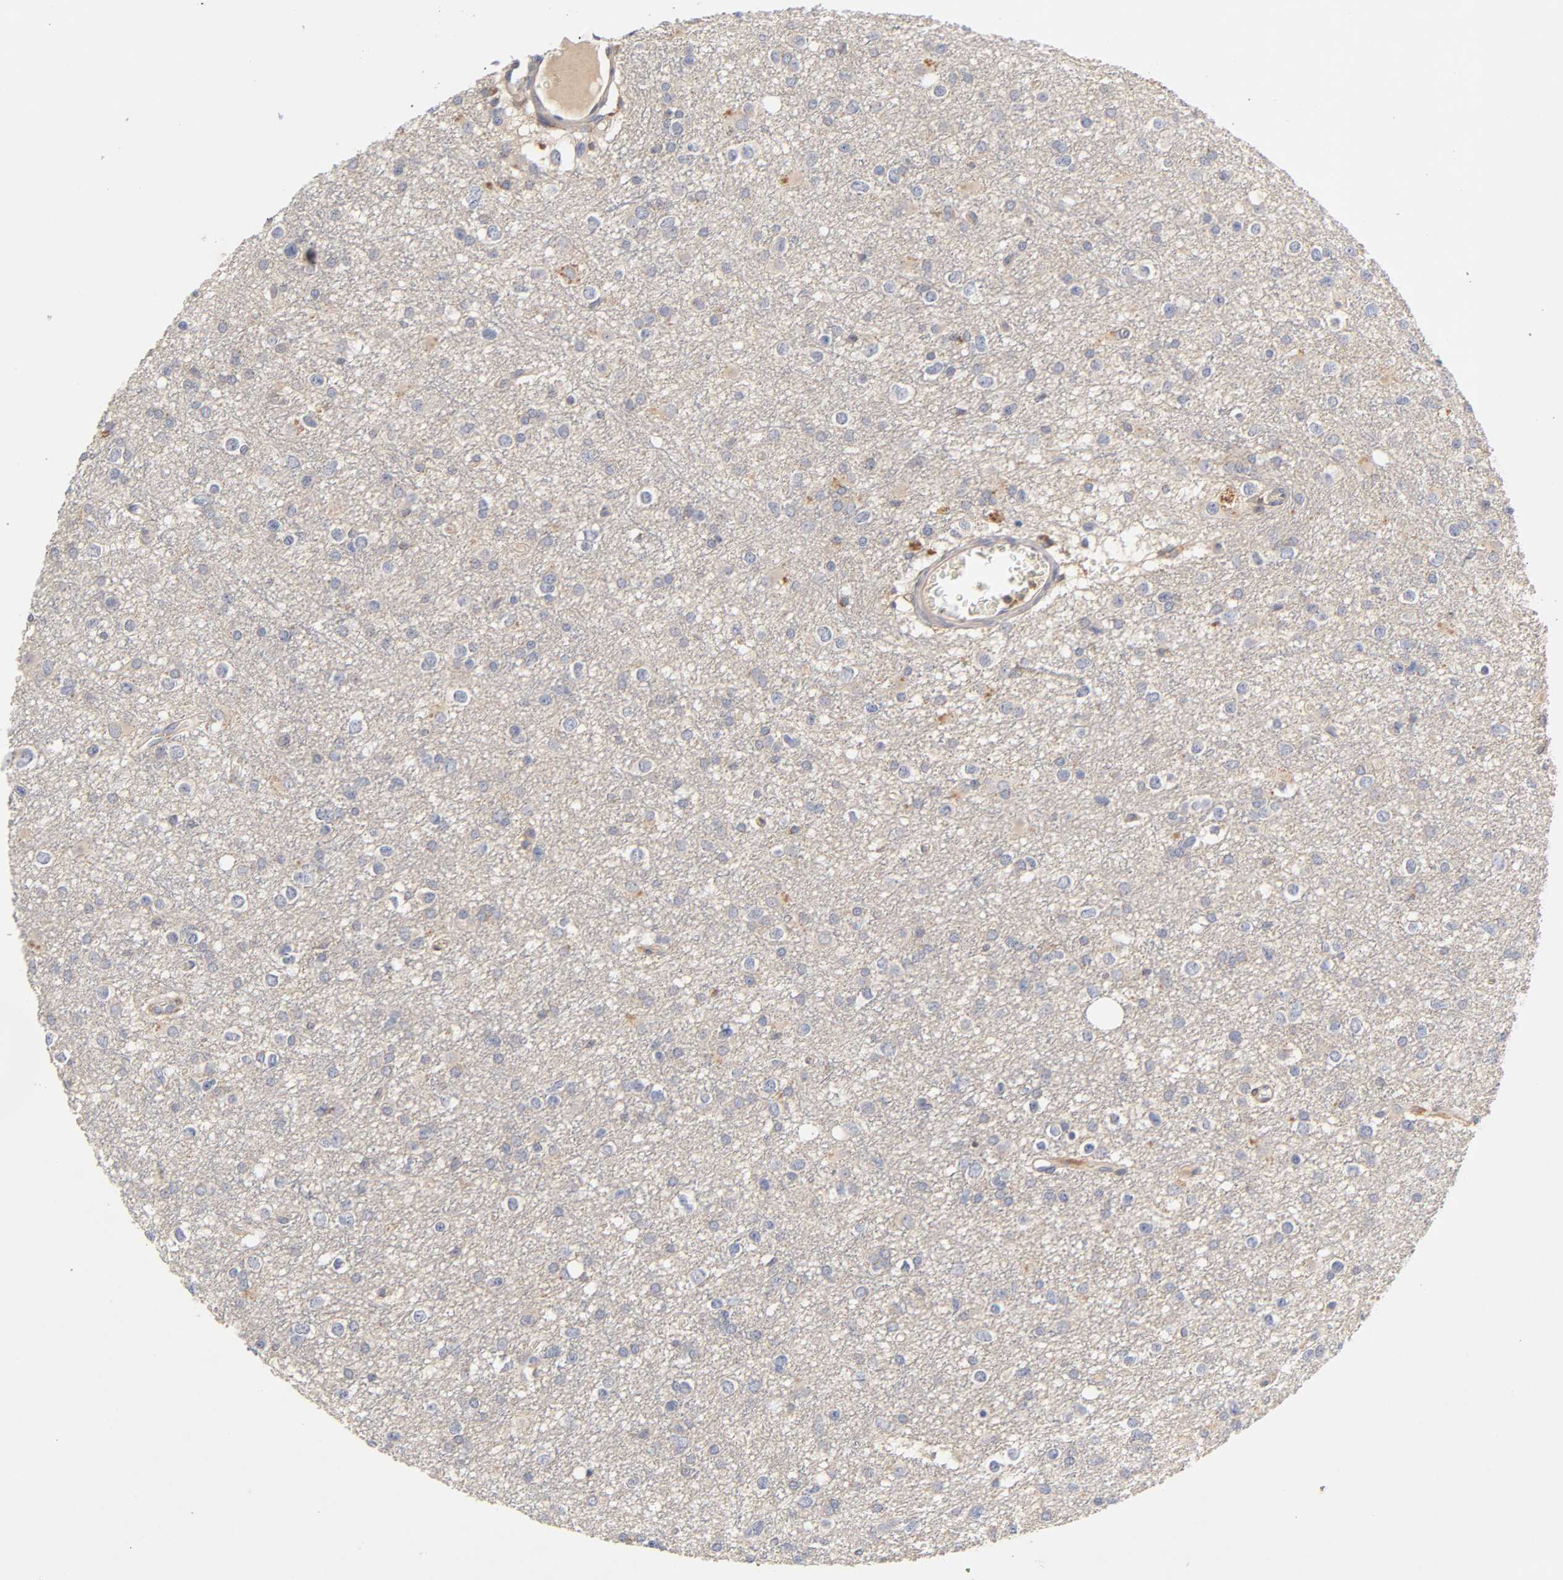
{"staining": {"intensity": "weak", "quantity": "<25%", "location": "cytoplasmic/membranous"}, "tissue": "glioma", "cell_type": "Tumor cells", "image_type": "cancer", "snomed": [{"axis": "morphology", "description": "Glioma, malignant, Low grade"}, {"axis": "topography", "description": "Brain"}], "caption": "Tumor cells show no significant protein expression in glioma.", "gene": "RHOA", "patient": {"sex": "male", "age": 42}}